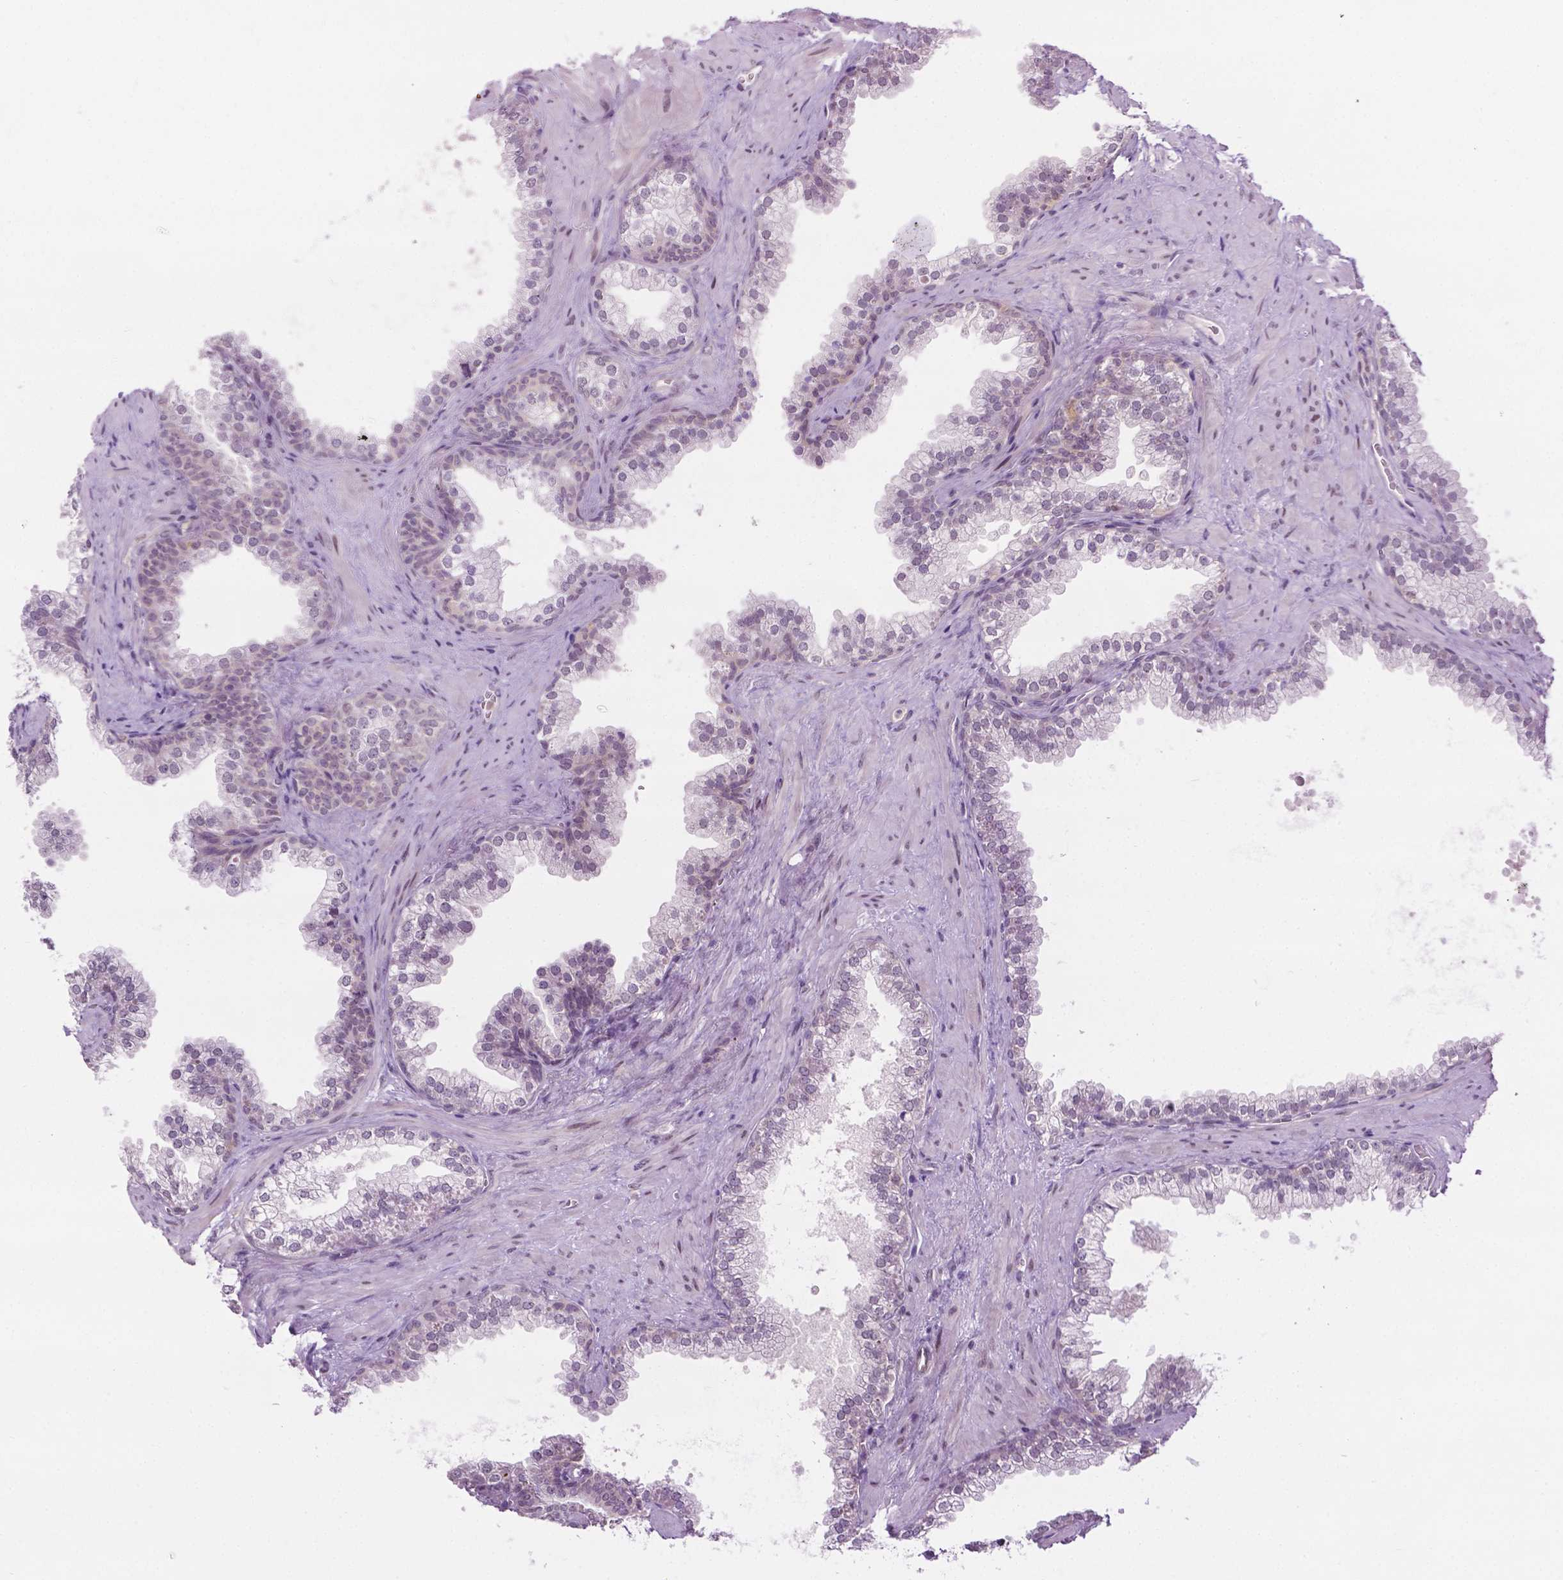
{"staining": {"intensity": "negative", "quantity": "none", "location": "none"}, "tissue": "prostate", "cell_type": "Glandular cells", "image_type": "normal", "snomed": [{"axis": "morphology", "description": "Normal tissue, NOS"}, {"axis": "topography", "description": "Prostate"}], "caption": "Image shows no protein positivity in glandular cells of unremarkable prostate.", "gene": "DENND4A", "patient": {"sex": "male", "age": 79}}